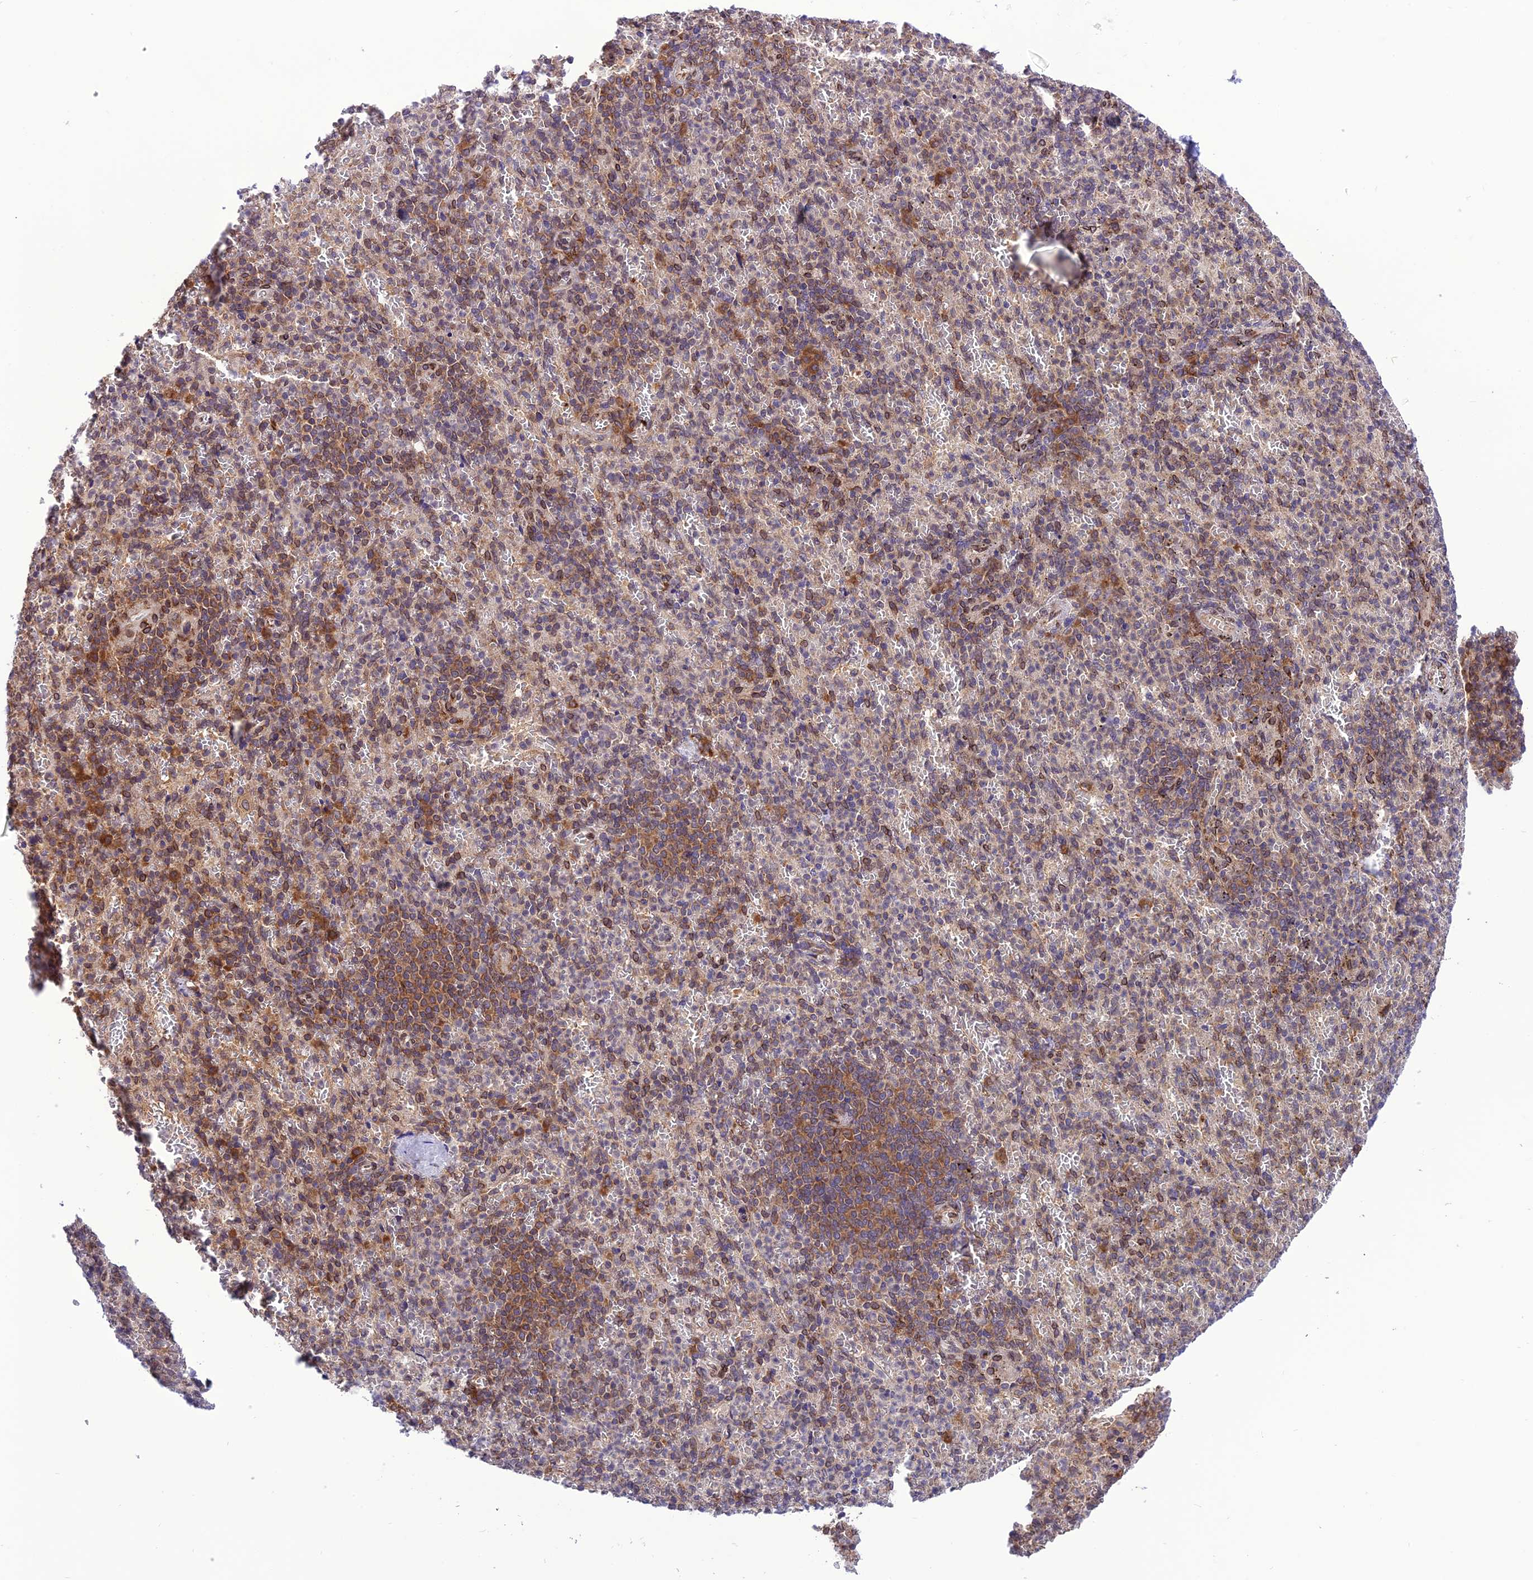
{"staining": {"intensity": "moderate", "quantity": "25%-75%", "location": "cytoplasmic/membranous"}, "tissue": "spleen", "cell_type": "Cells in red pulp", "image_type": "normal", "snomed": [{"axis": "morphology", "description": "Normal tissue, NOS"}, {"axis": "topography", "description": "Spleen"}], "caption": "Spleen was stained to show a protein in brown. There is medium levels of moderate cytoplasmic/membranous positivity in about 25%-75% of cells in red pulp. The staining was performed using DAB (3,3'-diaminobenzidine), with brown indicating positive protein expression. Nuclei are stained blue with hematoxylin.", "gene": "DHCR7", "patient": {"sex": "female", "age": 74}}